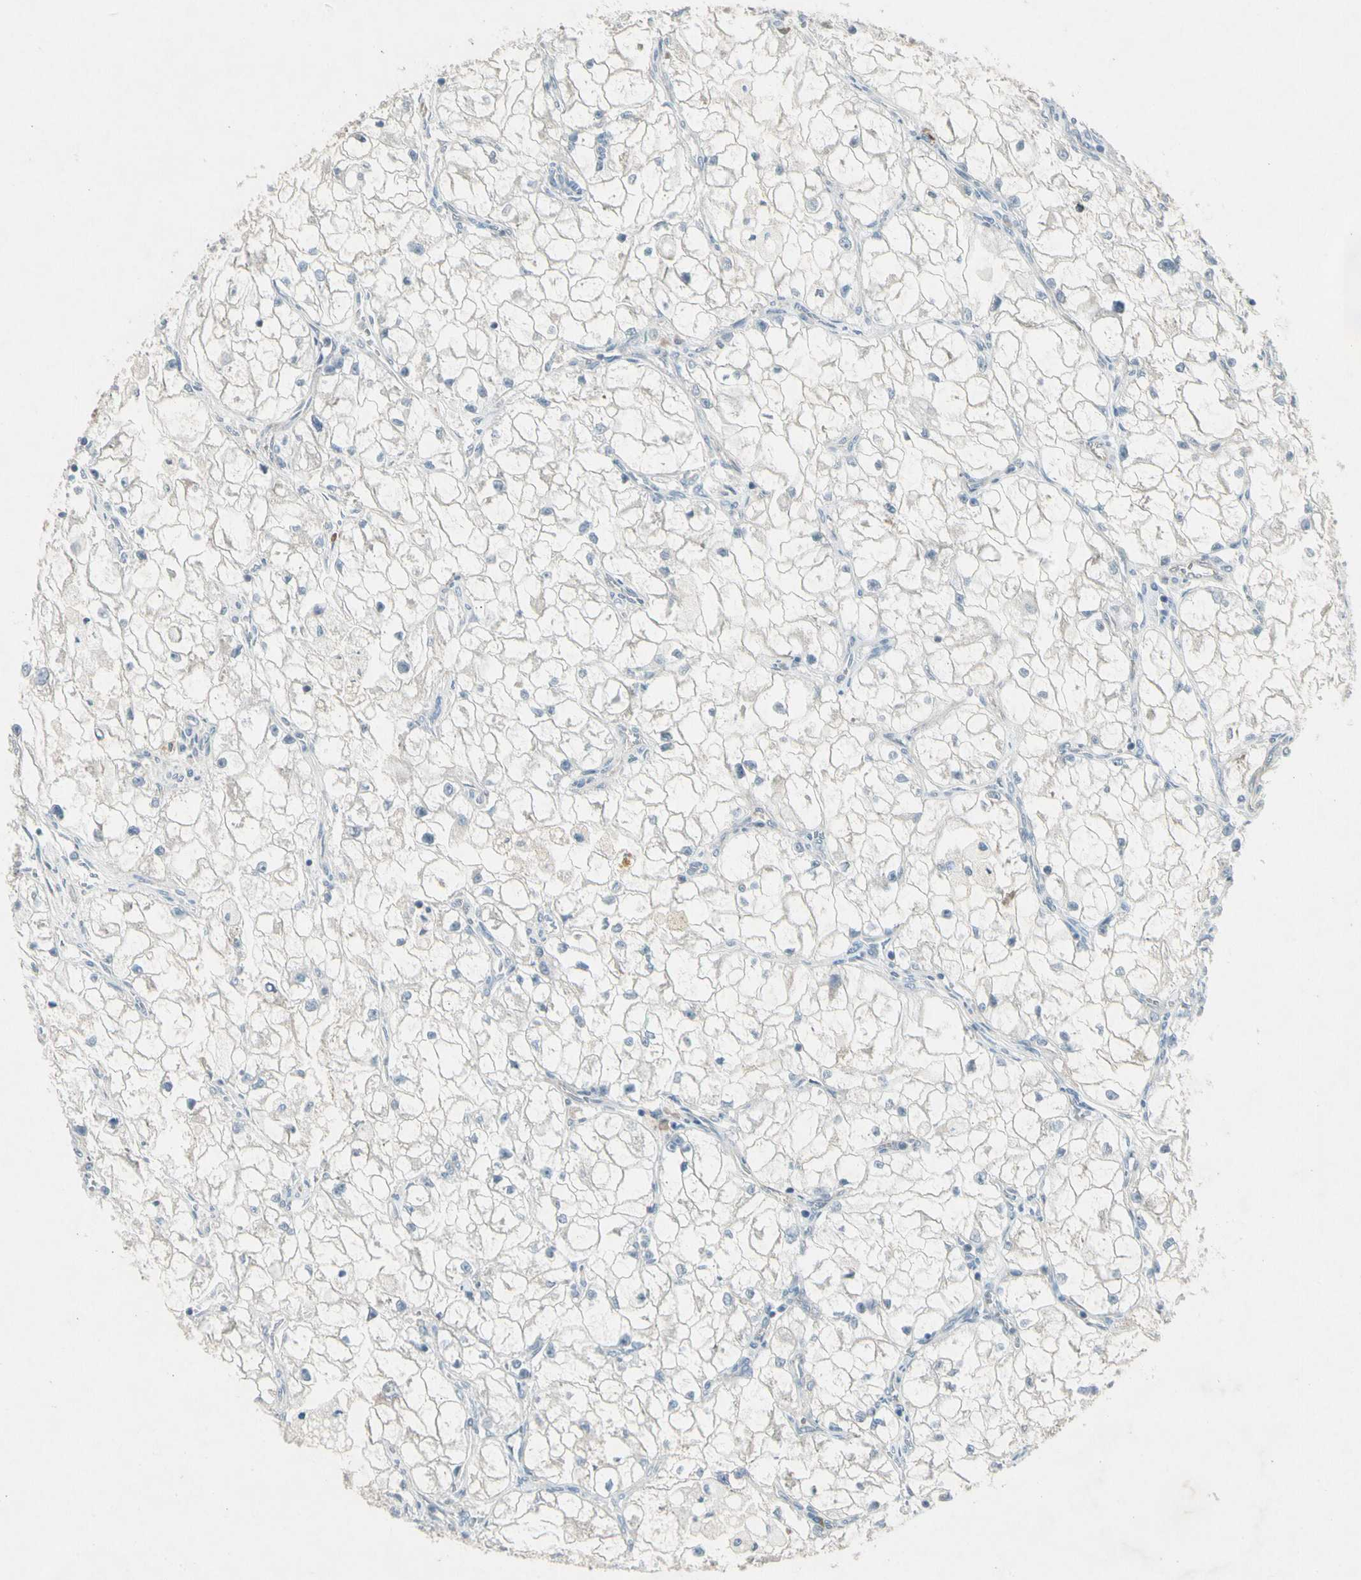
{"staining": {"intensity": "negative", "quantity": "none", "location": "none"}, "tissue": "renal cancer", "cell_type": "Tumor cells", "image_type": "cancer", "snomed": [{"axis": "morphology", "description": "Adenocarcinoma, NOS"}, {"axis": "topography", "description": "Kidney"}], "caption": "DAB (3,3'-diaminobenzidine) immunohistochemical staining of human renal cancer (adenocarcinoma) demonstrates no significant expression in tumor cells.", "gene": "PANK2", "patient": {"sex": "female", "age": 70}}